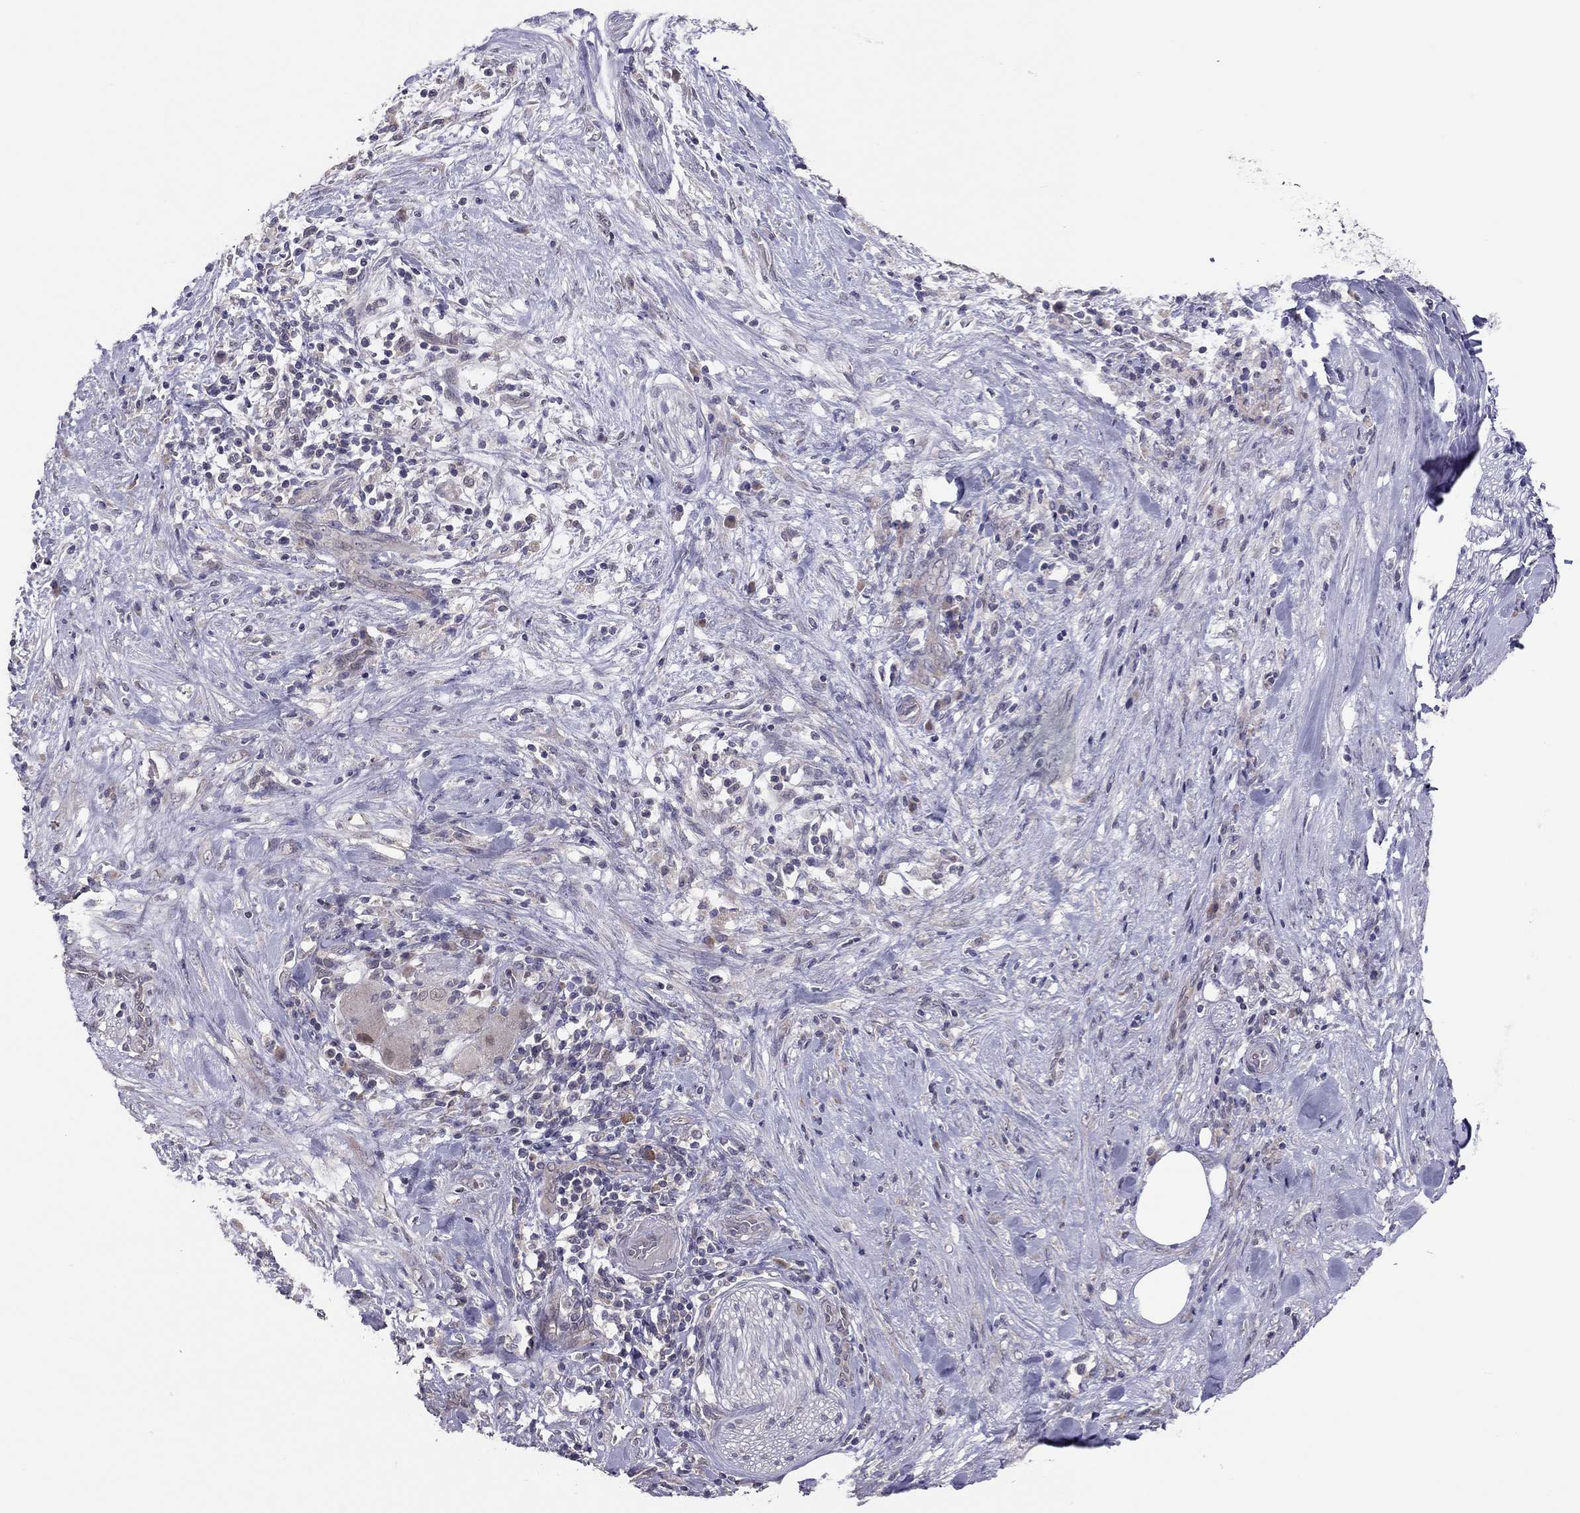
{"staining": {"intensity": "weak", "quantity": "25%-75%", "location": "cytoplasmic/membranous"}, "tissue": "pancreatic cancer", "cell_type": "Tumor cells", "image_type": "cancer", "snomed": [{"axis": "morphology", "description": "Adenocarcinoma, NOS"}, {"axis": "topography", "description": "Pancreas"}], "caption": "Protein expression analysis of pancreatic adenocarcinoma reveals weak cytoplasmic/membranous staining in about 25%-75% of tumor cells. (Stains: DAB in brown, nuclei in blue, Microscopy: brightfield microscopy at high magnification).", "gene": "HSF2BP", "patient": {"sex": "male", "age": 44}}